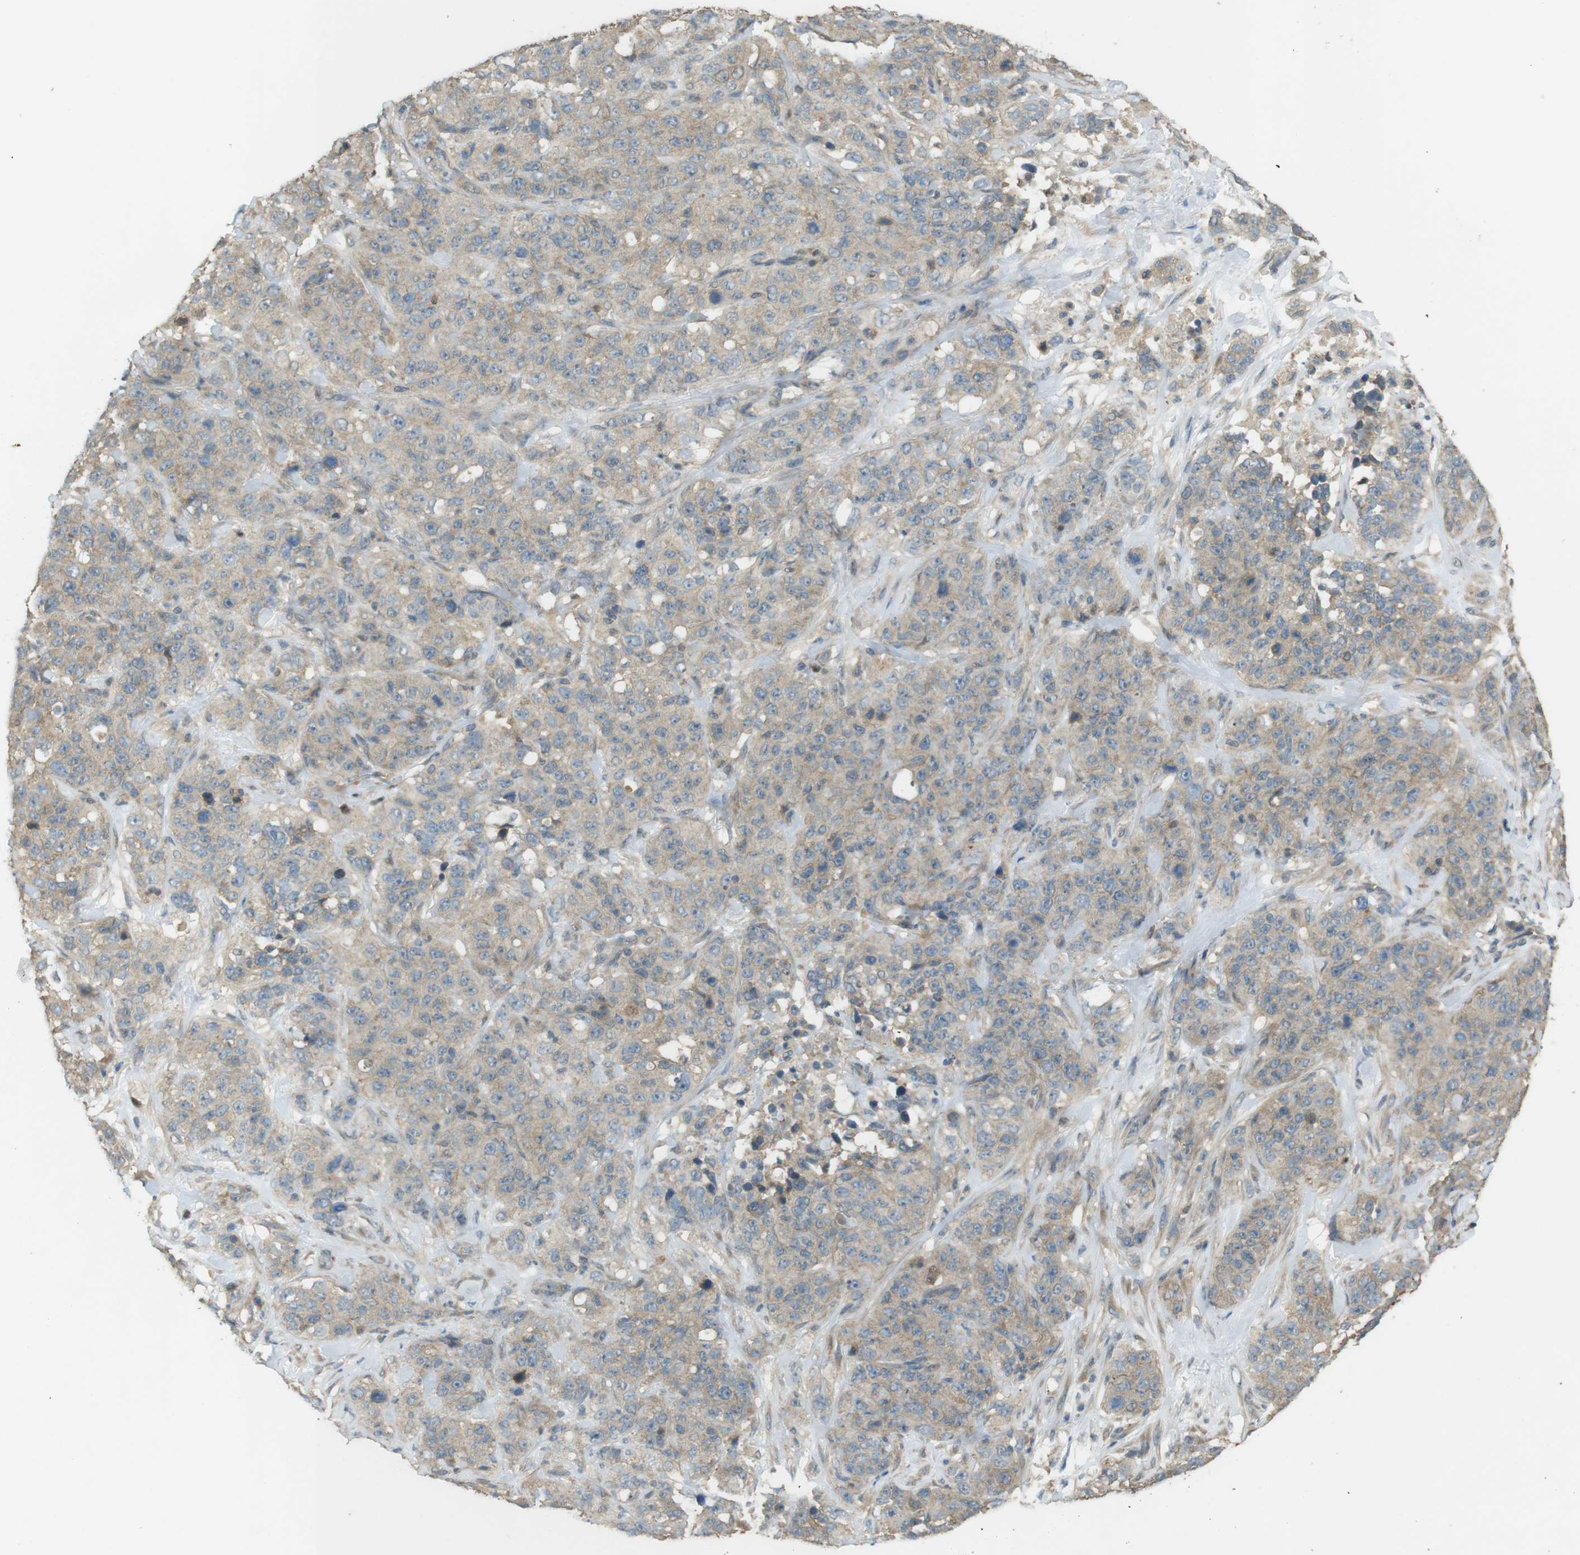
{"staining": {"intensity": "negative", "quantity": "none", "location": "none"}, "tissue": "stomach cancer", "cell_type": "Tumor cells", "image_type": "cancer", "snomed": [{"axis": "morphology", "description": "Adenocarcinoma, NOS"}, {"axis": "topography", "description": "Stomach"}], "caption": "IHC of human adenocarcinoma (stomach) exhibits no positivity in tumor cells. (DAB (3,3'-diaminobenzidine) IHC visualized using brightfield microscopy, high magnification).", "gene": "ZDHHC20", "patient": {"sex": "male", "age": 48}}